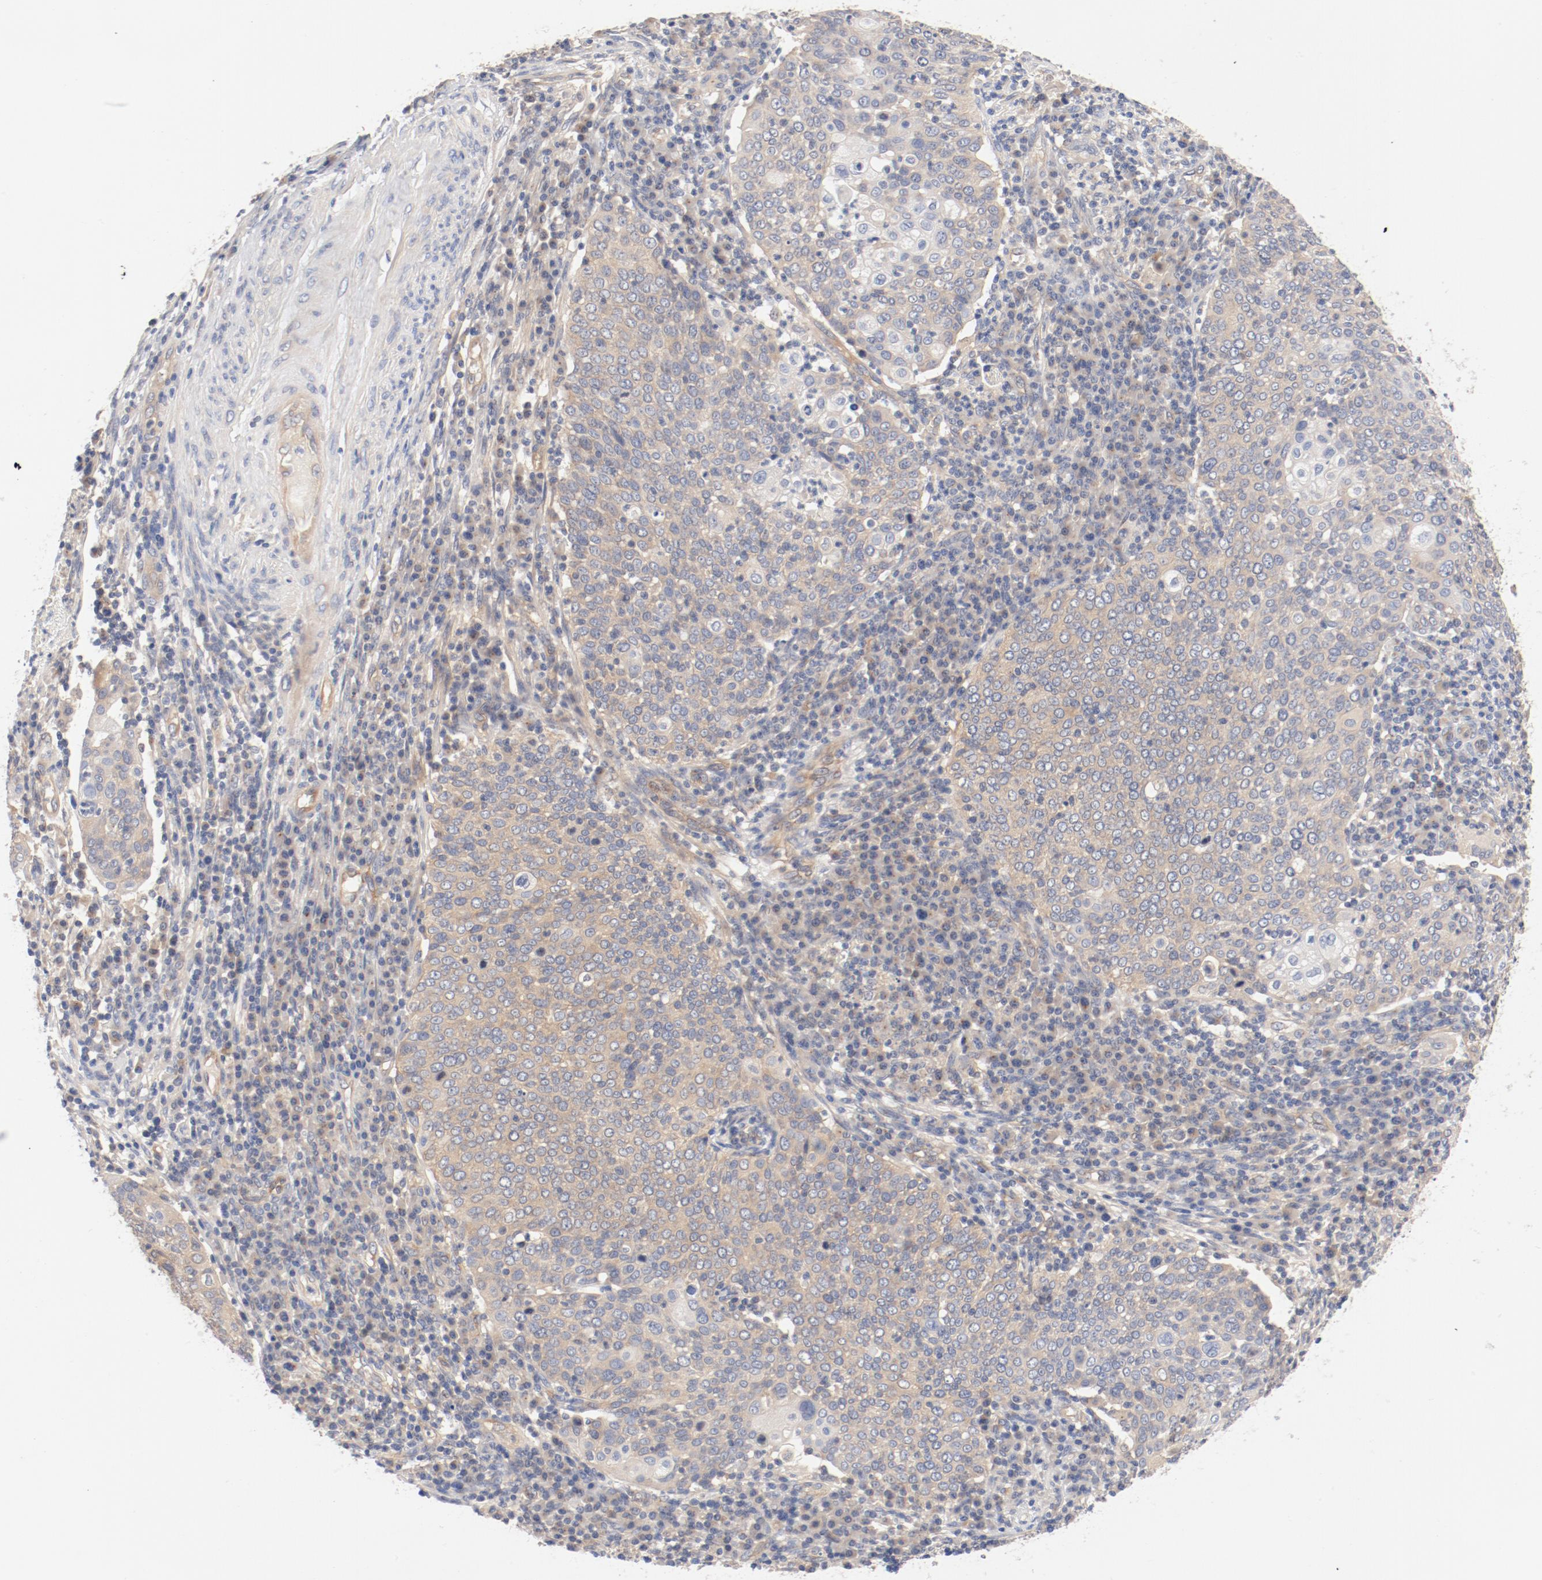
{"staining": {"intensity": "weak", "quantity": "25%-75%", "location": "cytoplasmic/membranous"}, "tissue": "cervical cancer", "cell_type": "Tumor cells", "image_type": "cancer", "snomed": [{"axis": "morphology", "description": "Squamous cell carcinoma, NOS"}, {"axis": "topography", "description": "Cervix"}], "caption": "Cervical squamous cell carcinoma stained for a protein displays weak cytoplasmic/membranous positivity in tumor cells.", "gene": "DYNC1H1", "patient": {"sex": "female", "age": 40}}